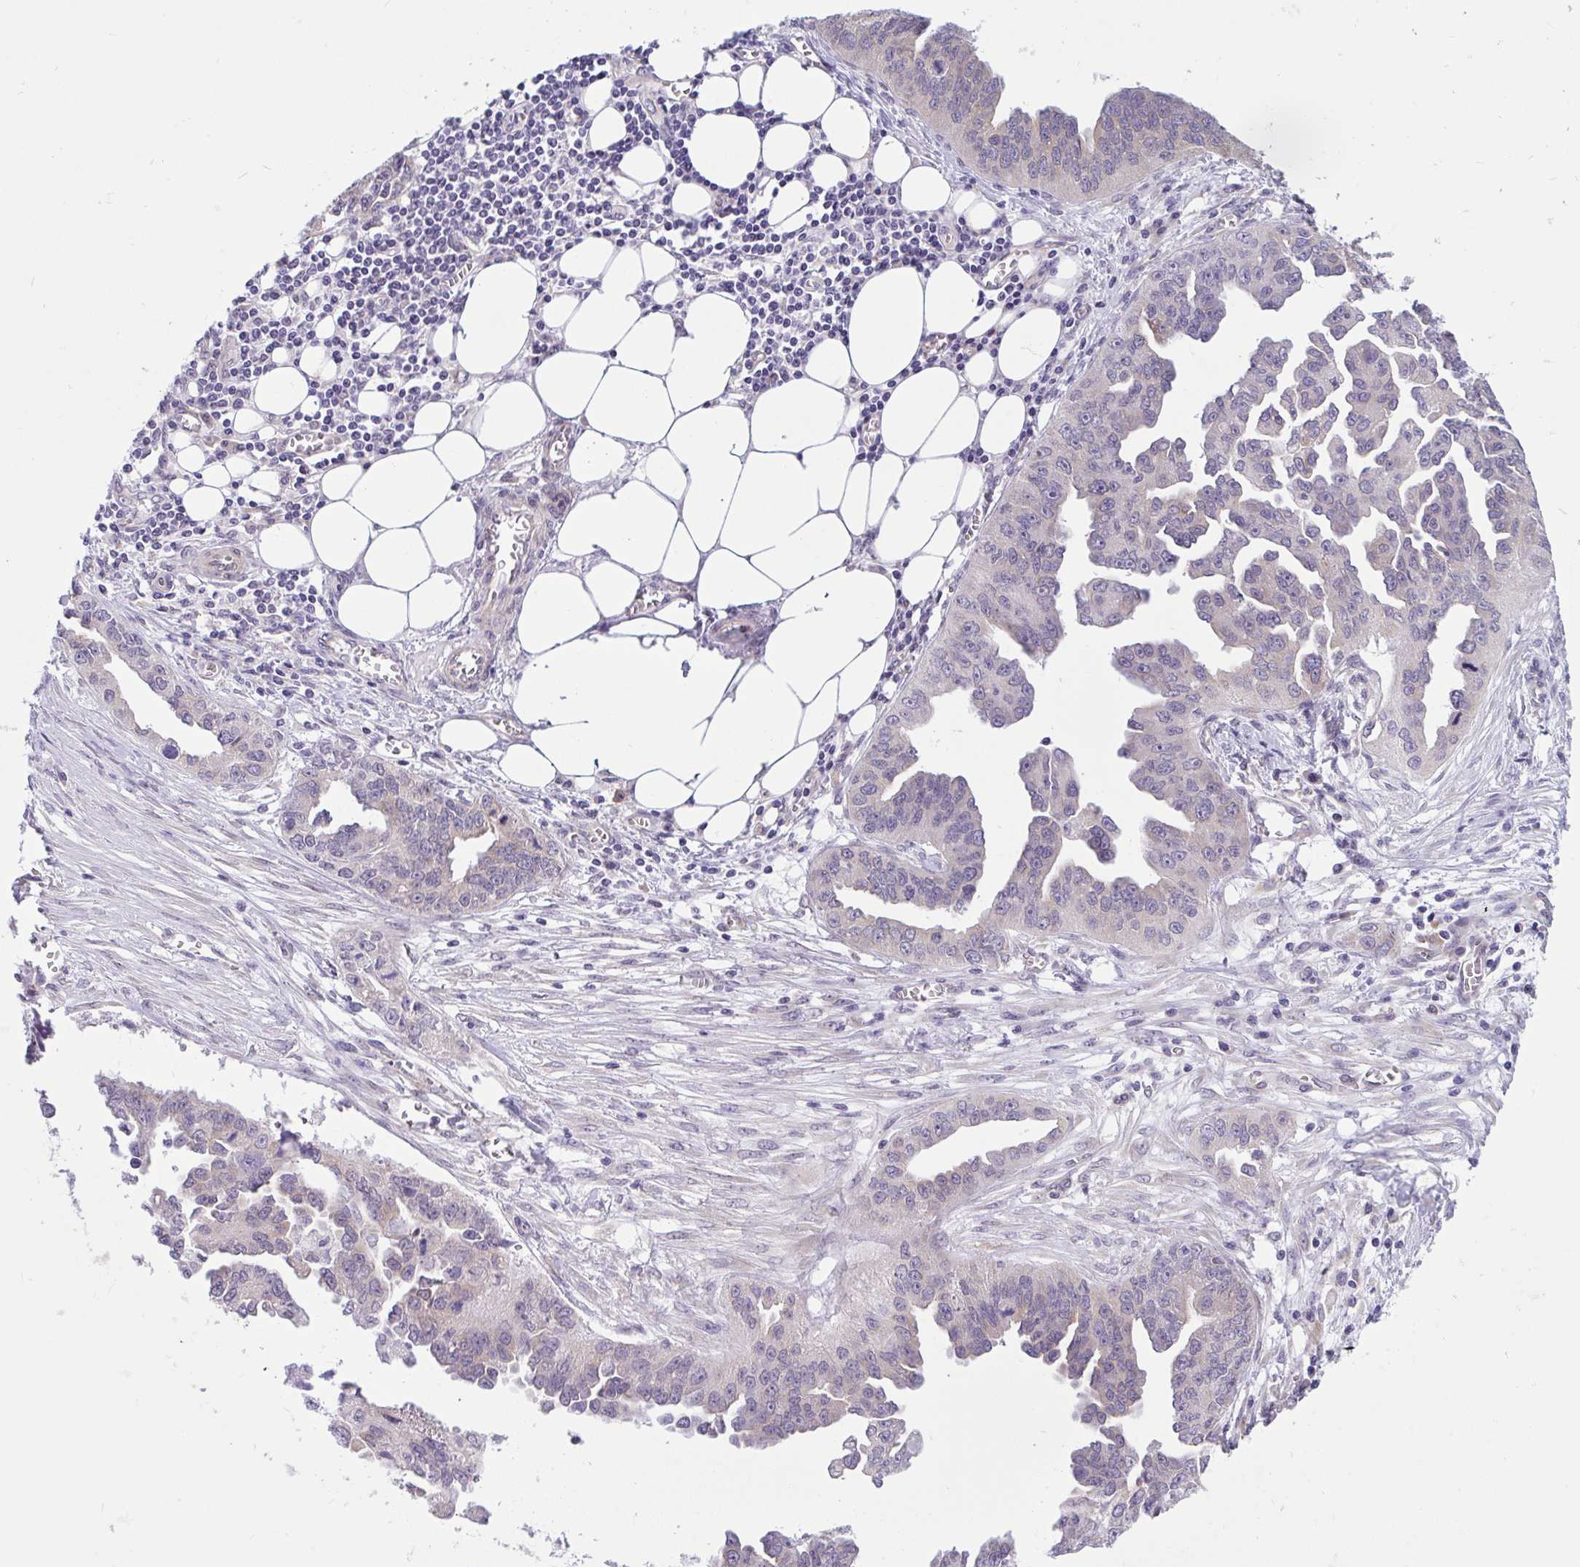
{"staining": {"intensity": "weak", "quantity": "<25%", "location": "cytoplasmic/membranous"}, "tissue": "ovarian cancer", "cell_type": "Tumor cells", "image_type": "cancer", "snomed": [{"axis": "morphology", "description": "Cystadenocarcinoma, serous, NOS"}, {"axis": "topography", "description": "Ovary"}], "caption": "A high-resolution histopathology image shows immunohistochemistry (IHC) staining of ovarian cancer (serous cystadenocarcinoma), which exhibits no significant staining in tumor cells.", "gene": "CAMLG", "patient": {"sex": "female", "age": 75}}